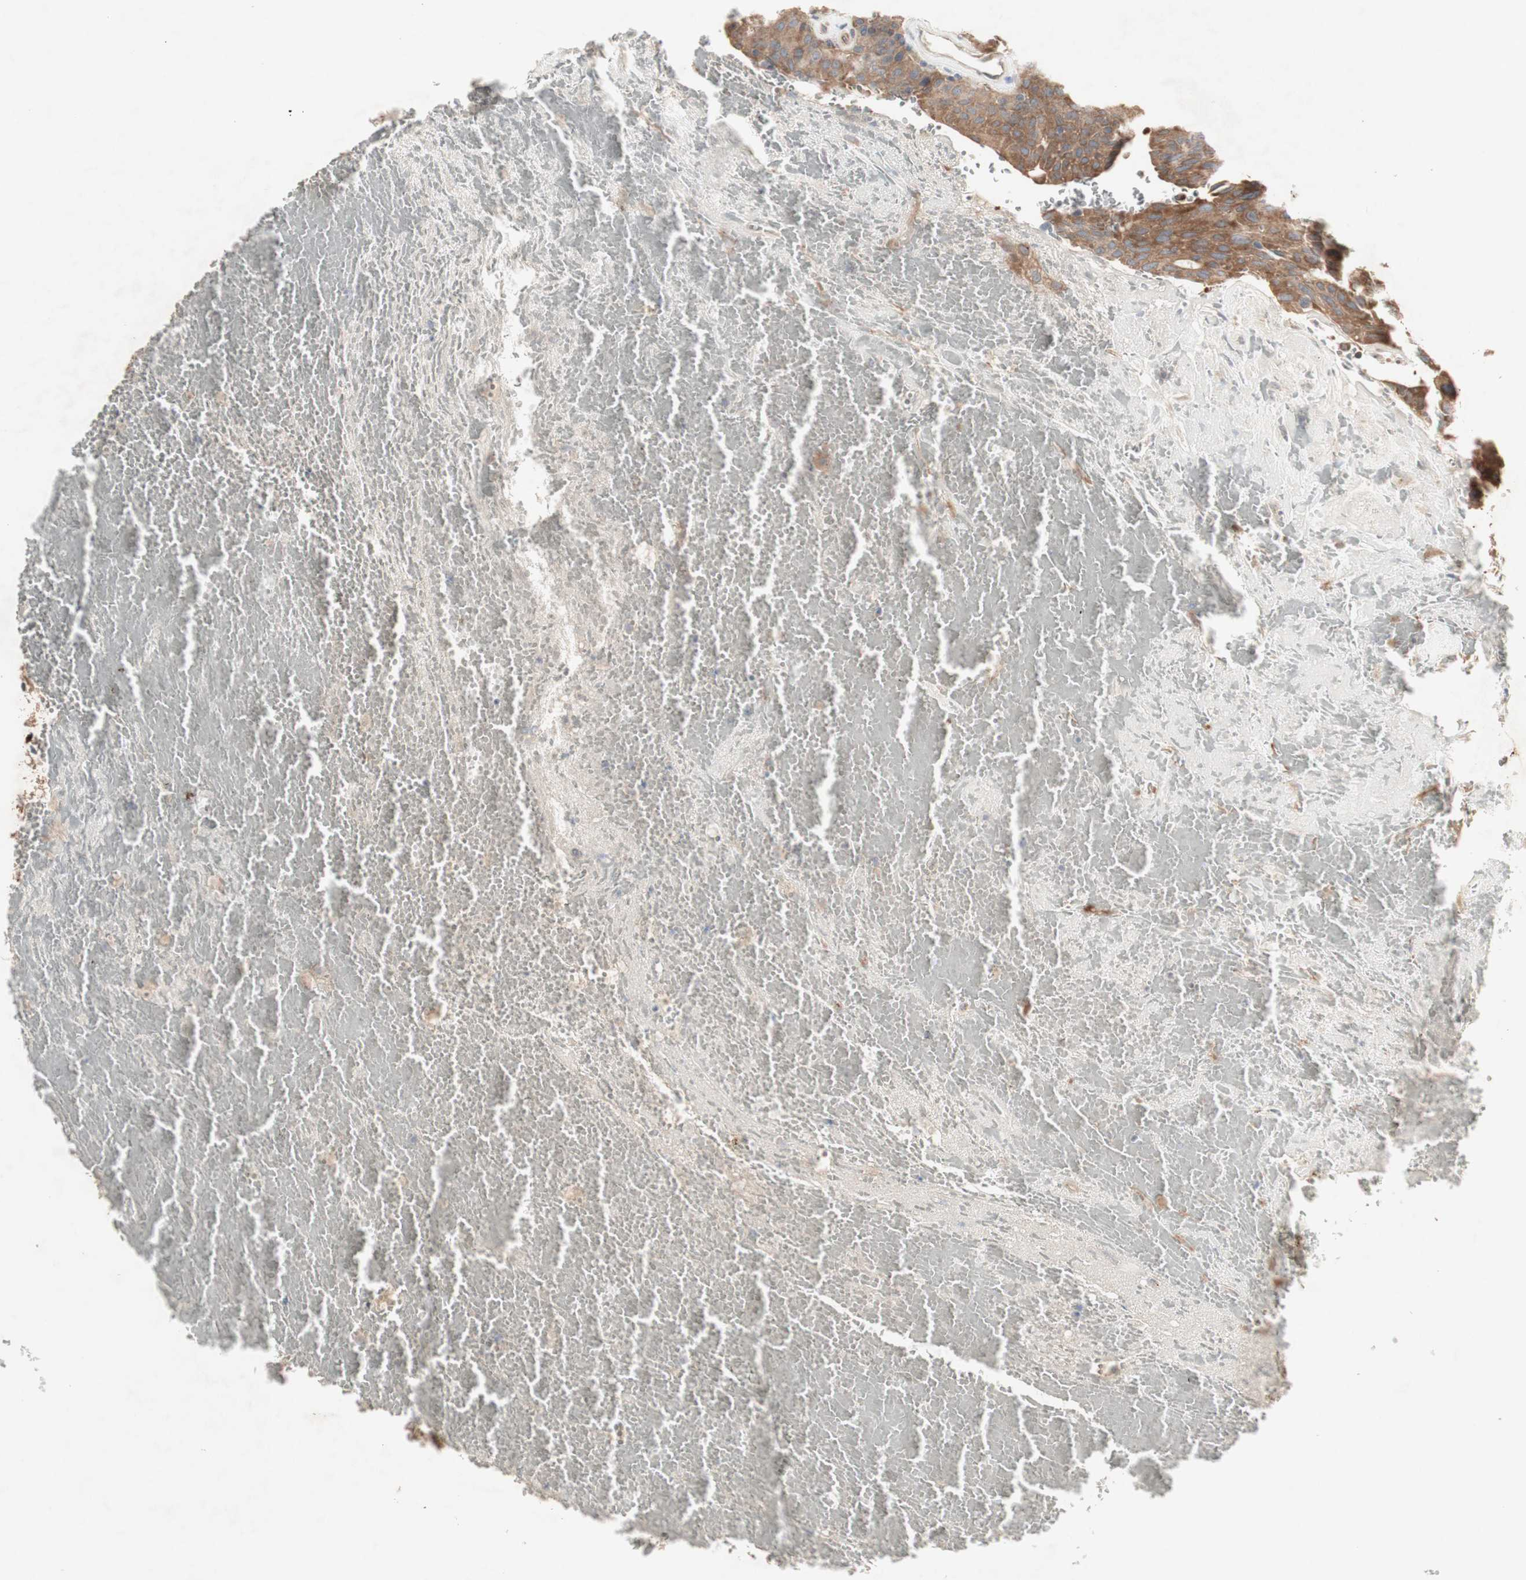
{"staining": {"intensity": "moderate", "quantity": ">75%", "location": "cytoplasmic/membranous"}, "tissue": "urothelial cancer", "cell_type": "Tumor cells", "image_type": "cancer", "snomed": [{"axis": "morphology", "description": "Urothelial carcinoma, High grade"}, {"axis": "topography", "description": "Urinary bladder"}], "caption": "Immunohistochemical staining of high-grade urothelial carcinoma demonstrates medium levels of moderate cytoplasmic/membranous expression in approximately >75% of tumor cells.", "gene": "CHURC1-FNTB", "patient": {"sex": "male", "age": 66}}